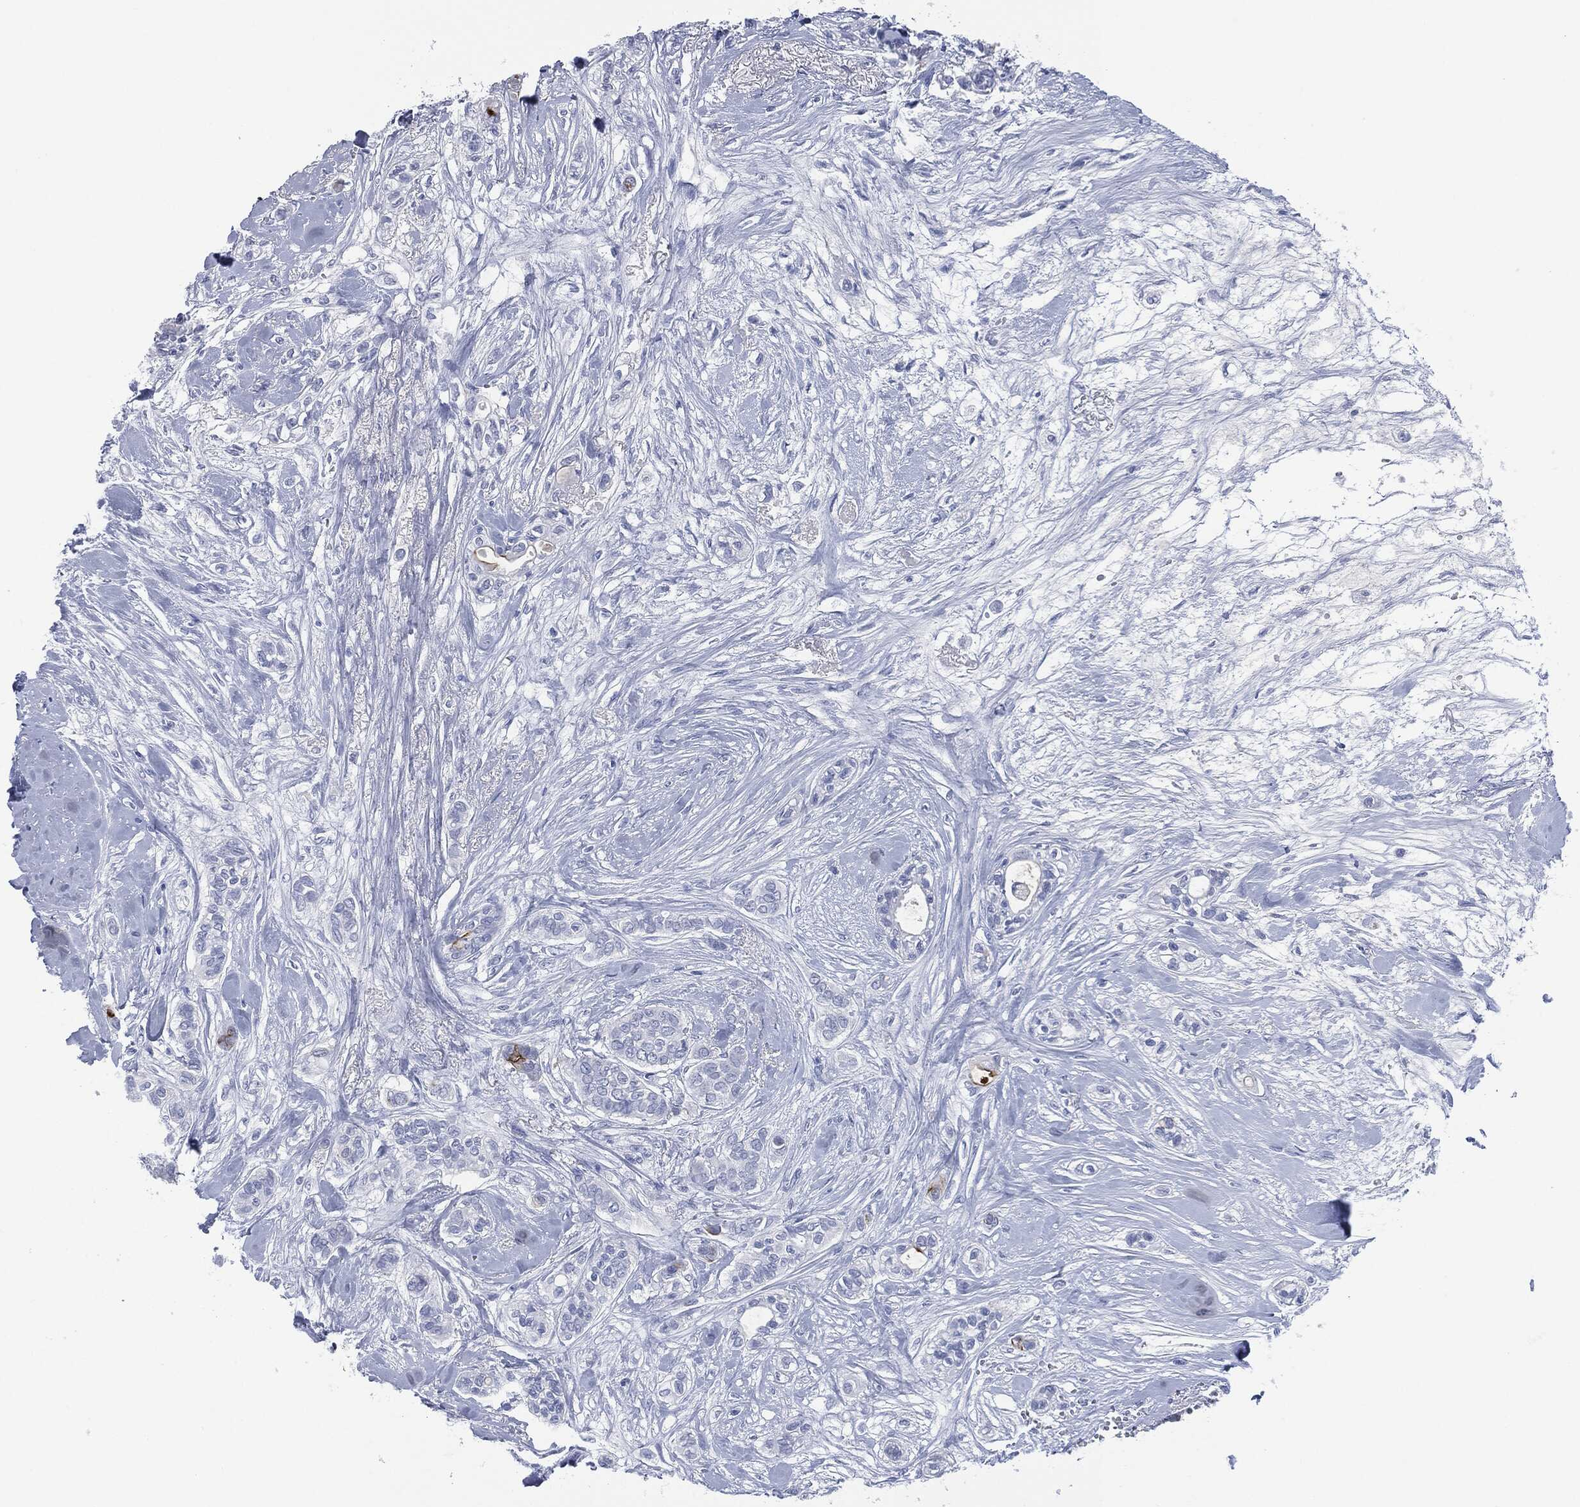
{"staining": {"intensity": "negative", "quantity": "none", "location": "none"}, "tissue": "breast cancer", "cell_type": "Tumor cells", "image_type": "cancer", "snomed": [{"axis": "morphology", "description": "Duct carcinoma"}, {"axis": "topography", "description": "Breast"}], "caption": "Breast cancer was stained to show a protein in brown. There is no significant positivity in tumor cells.", "gene": "MUC16", "patient": {"sex": "female", "age": 71}}